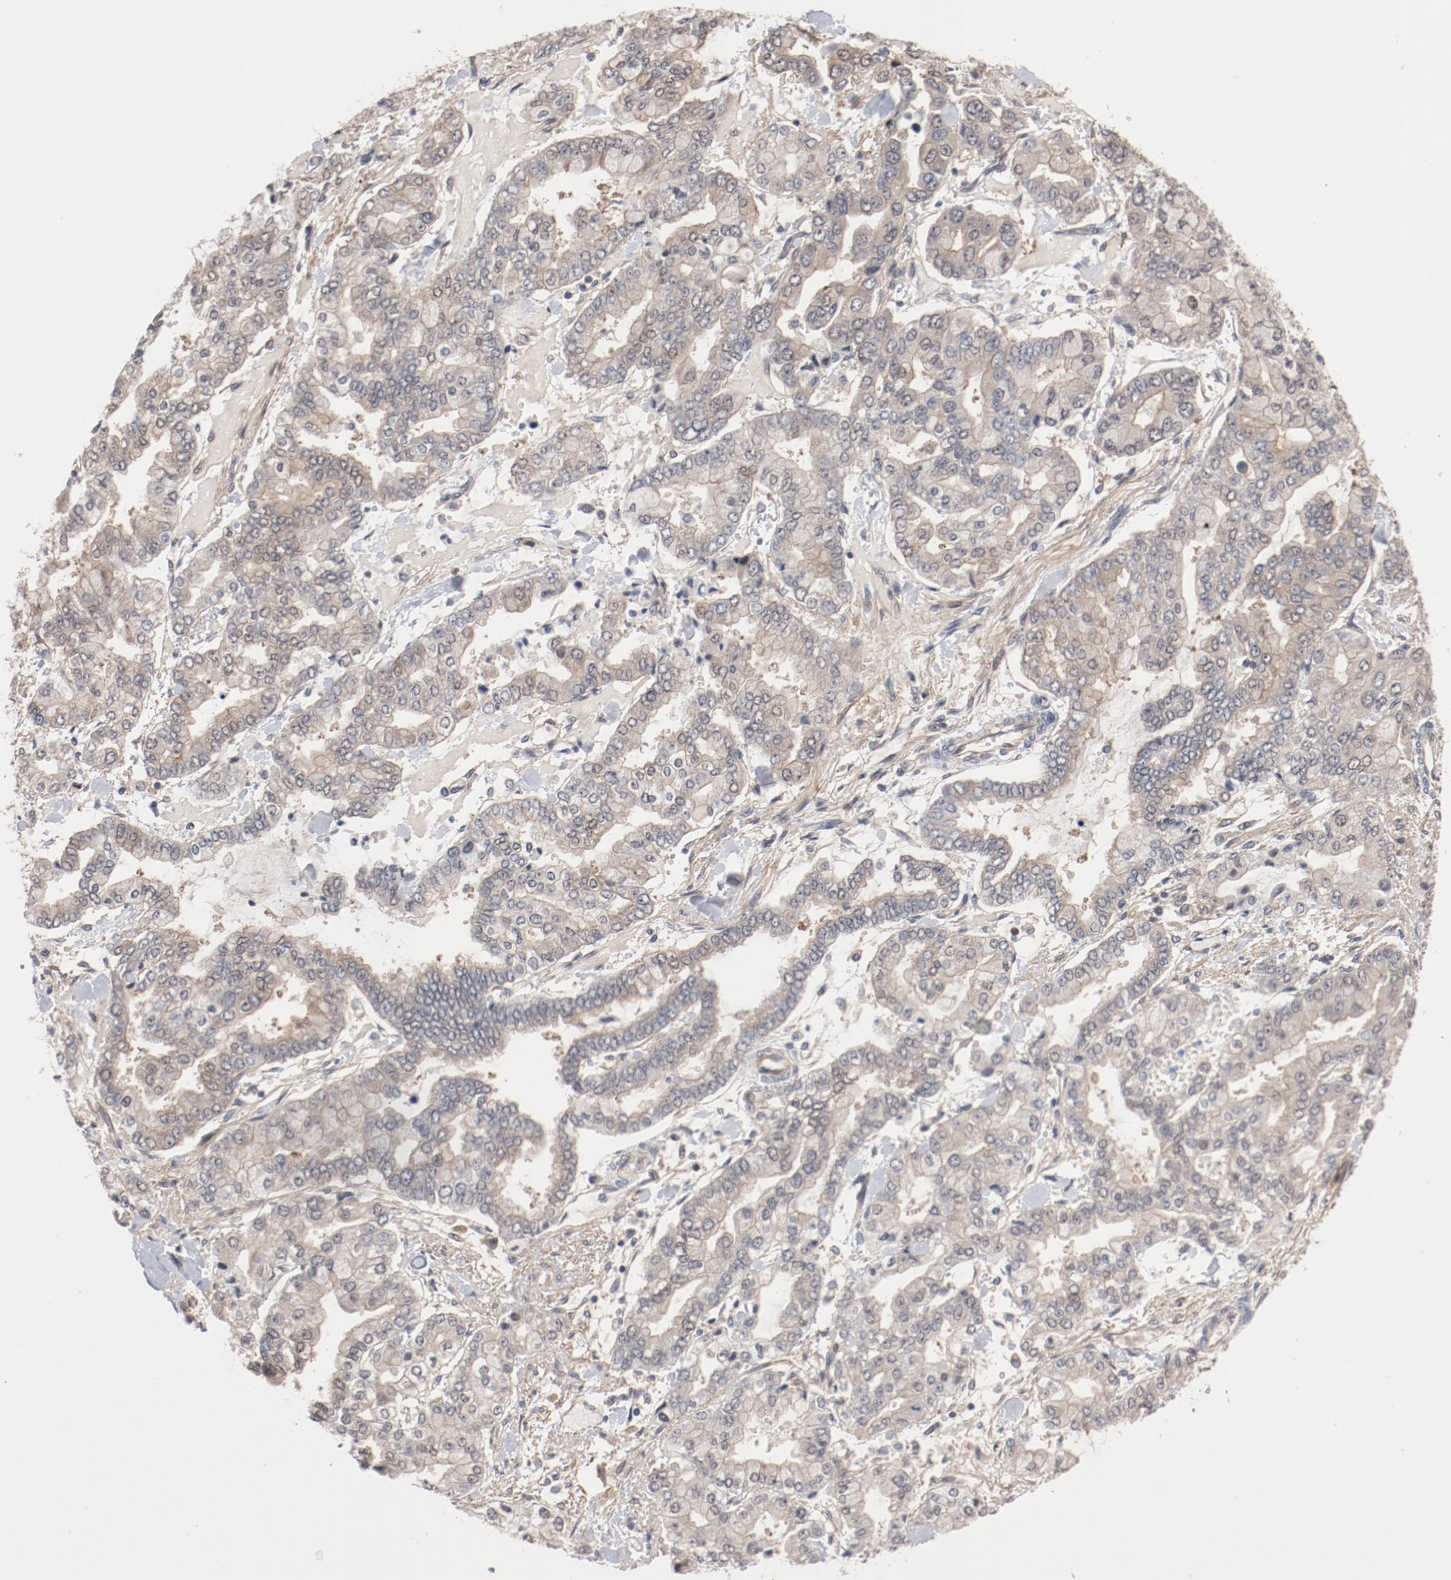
{"staining": {"intensity": "negative", "quantity": "none", "location": "none"}, "tissue": "stomach cancer", "cell_type": "Tumor cells", "image_type": "cancer", "snomed": [{"axis": "morphology", "description": "Normal tissue, NOS"}, {"axis": "morphology", "description": "Adenocarcinoma, NOS"}, {"axis": "topography", "description": "Stomach, upper"}, {"axis": "topography", "description": "Stomach"}], "caption": "IHC photomicrograph of neoplastic tissue: human adenocarcinoma (stomach) stained with DAB reveals no significant protein staining in tumor cells. (Immunohistochemistry (ihc), brightfield microscopy, high magnification).", "gene": "PITPNM2", "patient": {"sex": "male", "age": 76}}